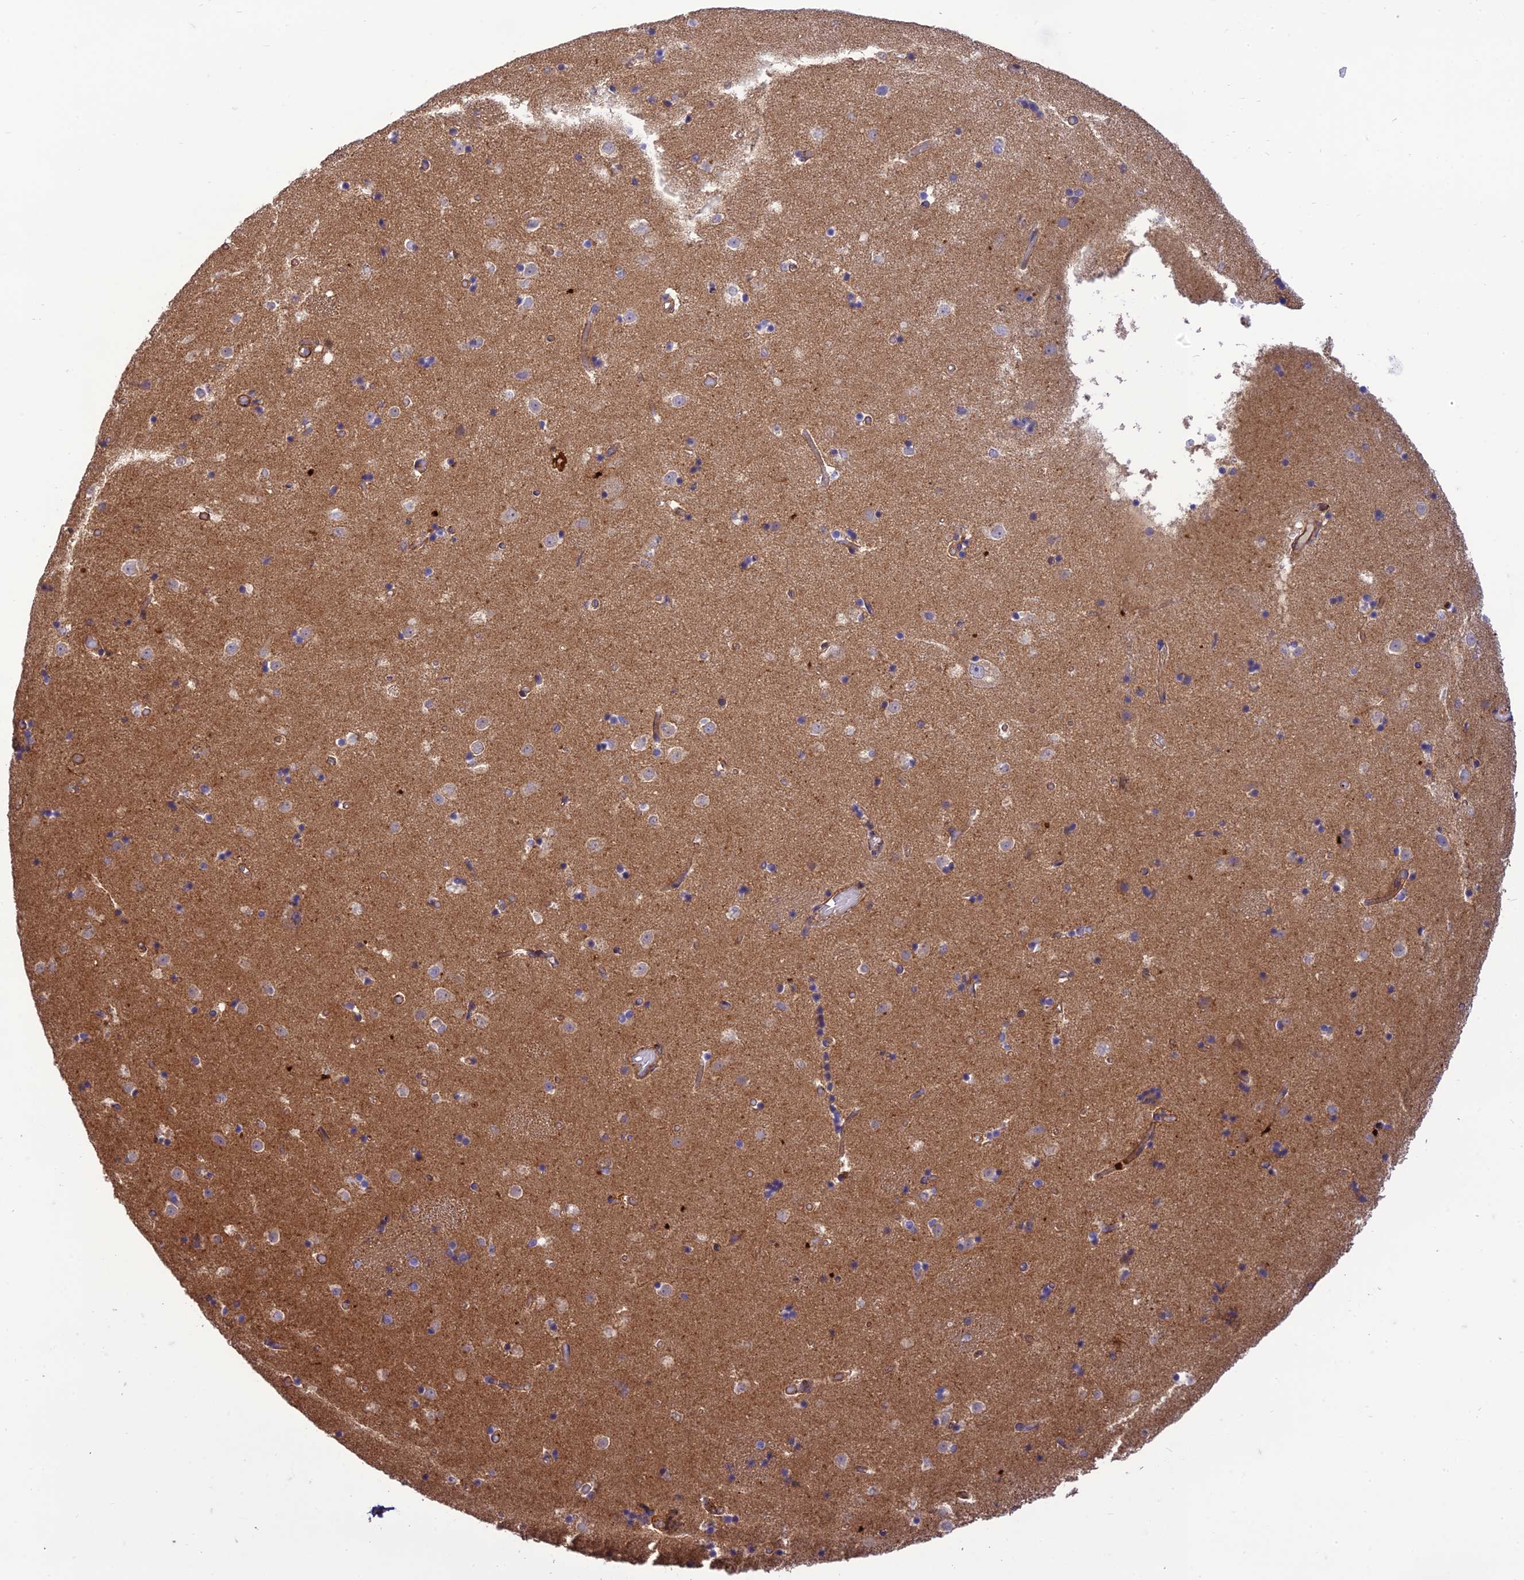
{"staining": {"intensity": "negative", "quantity": "none", "location": "none"}, "tissue": "caudate", "cell_type": "Glial cells", "image_type": "normal", "snomed": [{"axis": "morphology", "description": "Normal tissue, NOS"}, {"axis": "topography", "description": "Lateral ventricle wall"}], "caption": "Image shows no protein positivity in glial cells of normal caudate.", "gene": "HPSE2", "patient": {"sex": "female", "age": 52}}